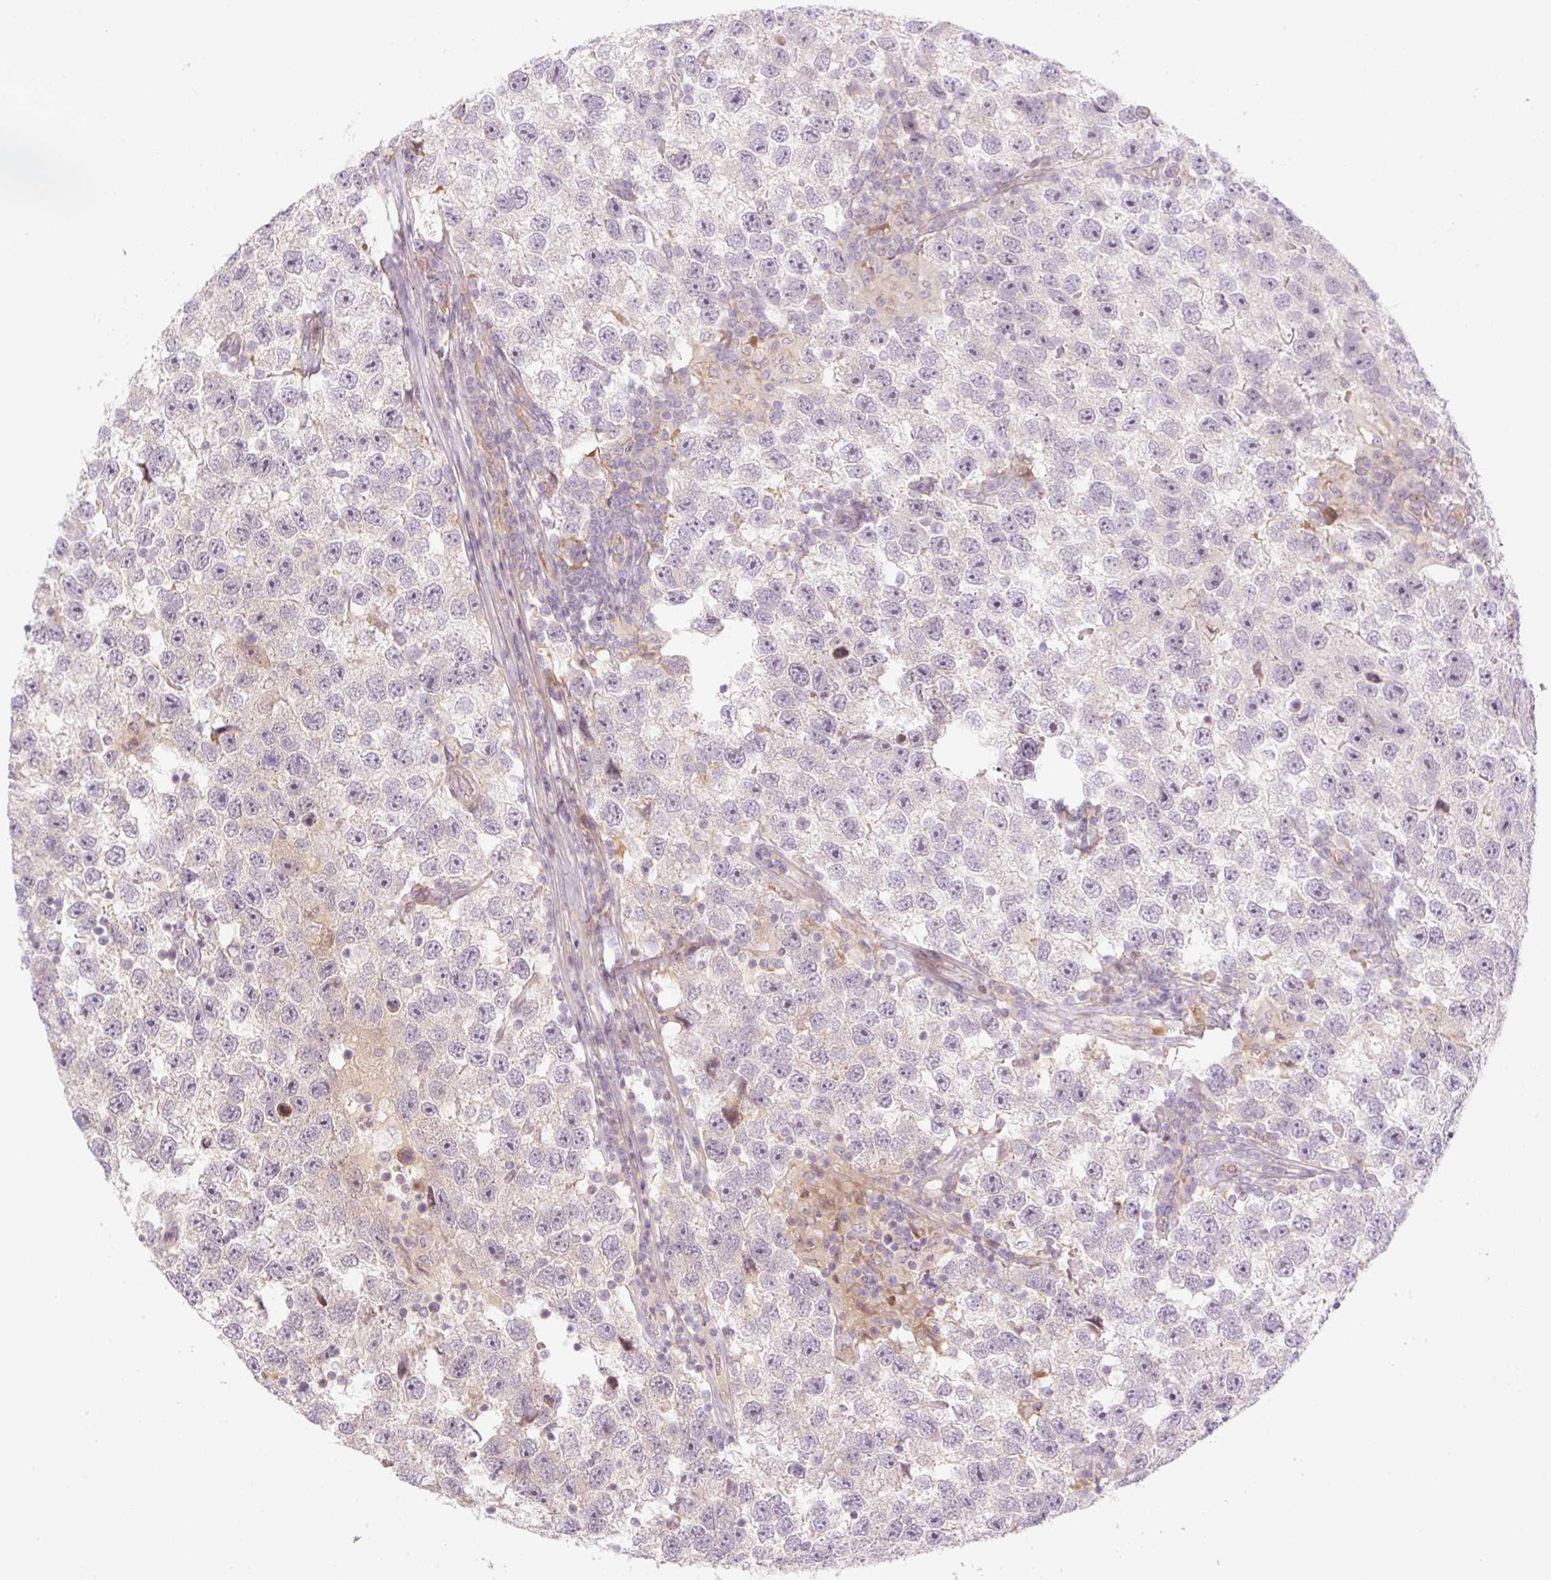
{"staining": {"intensity": "negative", "quantity": "none", "location": "none"}, "tissue": "testis cancer", "cell_type": "Tumor cells", "image_type": "cancer", "snomed": [{"axis": "morphology", "description": "Seminoma, NOS"}, {"axis": "topography", "description": "Testis"}], "caption": "Photomicrograph shows no protein staining in tumor cells of seminoma (testis) tissue. (Brightfield microscopy of DAB (3,3'-diaminobenzidine) IHC at high magnification).", "gene": "ZNF394", "patient": {"sex": "male", "age": 26}}